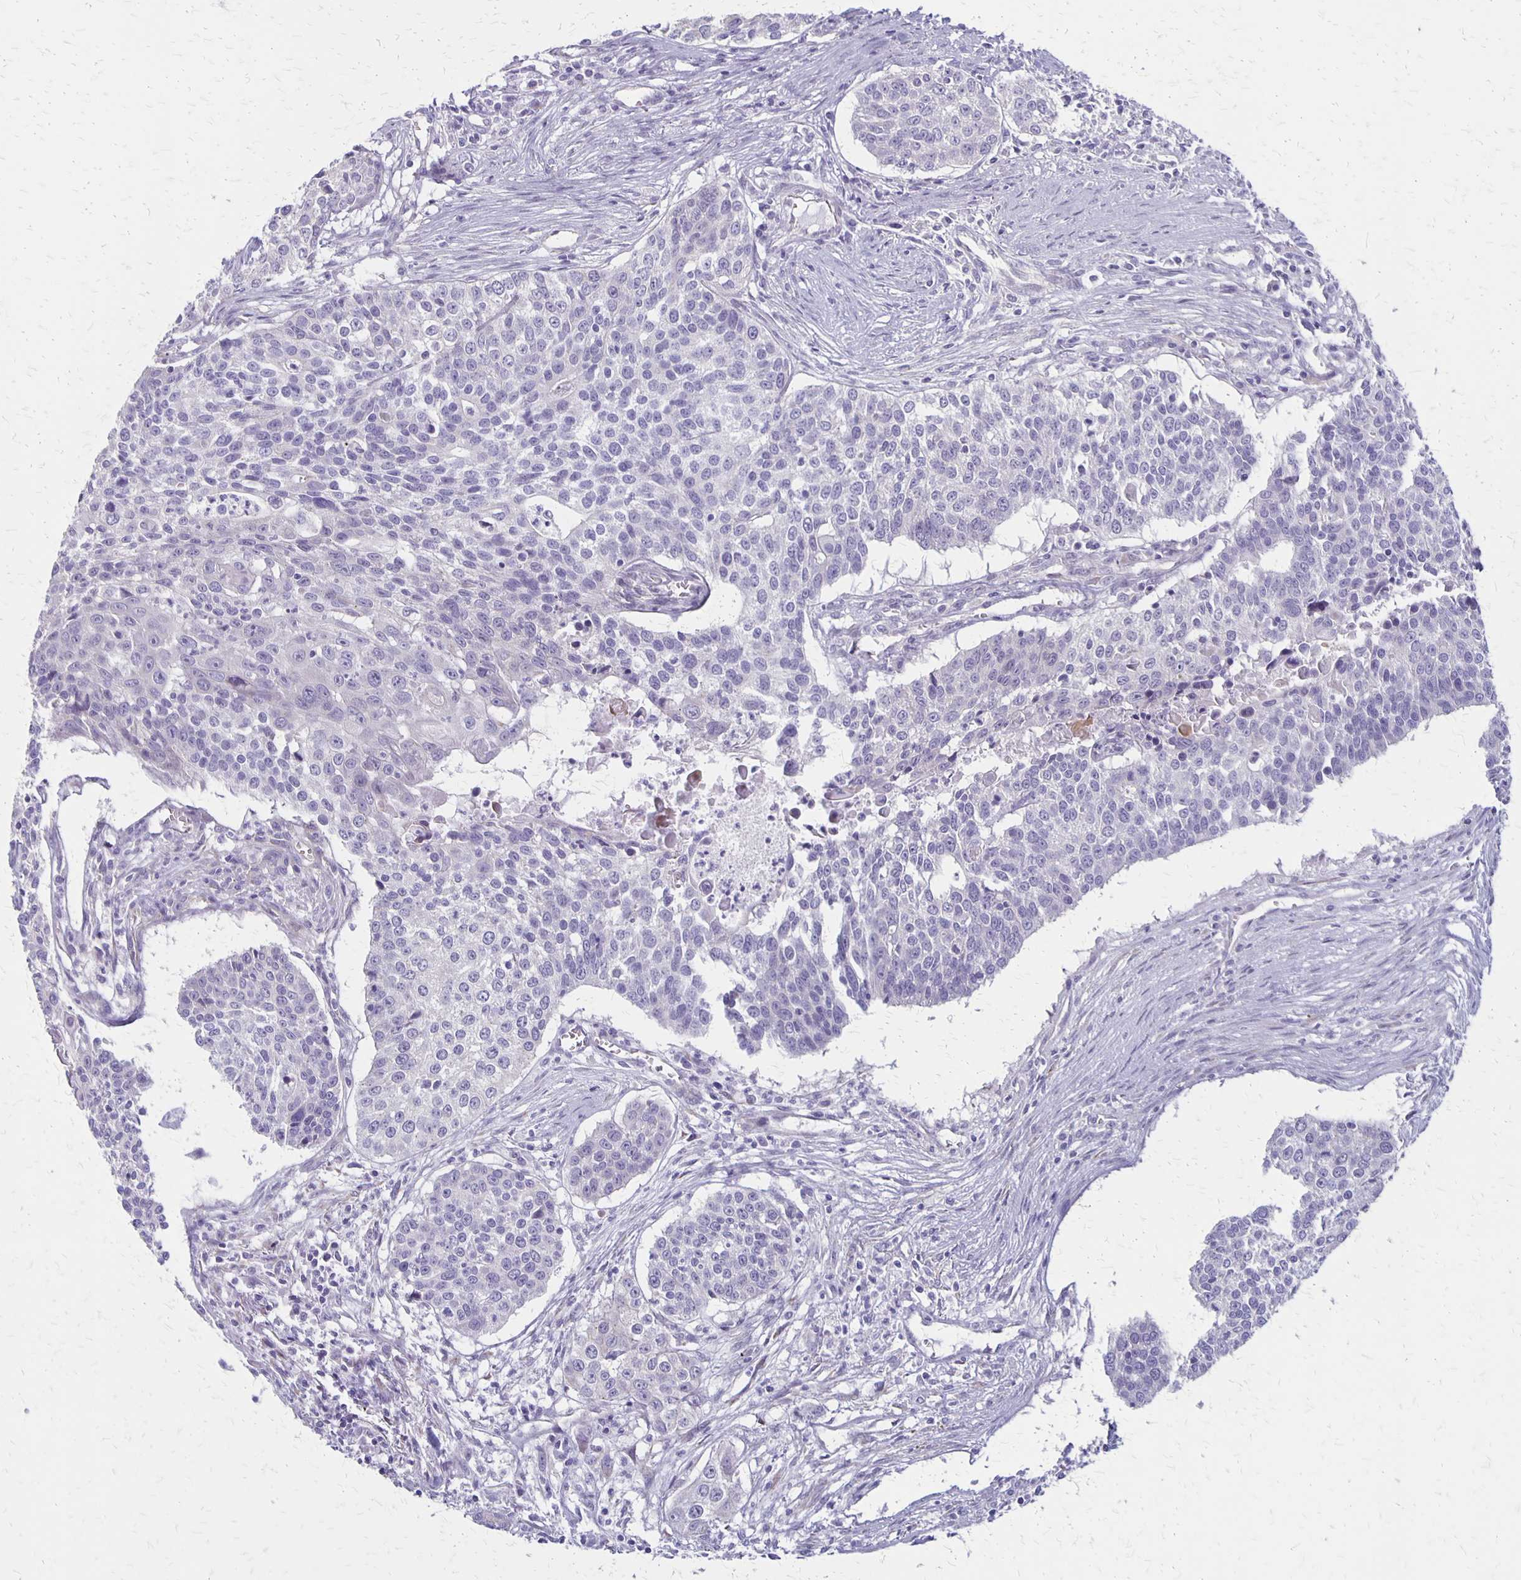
{"staining": {"intensity": "negative", "quantity": "none", "location": "none"}, "tissue": "lung cancer", "cell_type": "Tumor cells", "image_type": "cancer", "snomed": [{"axis": "morphology", "description": "Squamous cell carcinoma, NOS"}, {"axis": "morphology", "description": "Squamous cell carcinoma, metastatic, NOS"}, {"axis": "topography", "description": "Lung"}, {"axis": "topography", "description": "Pleura, NOS"}], "caption": "Metastatic squamous cell carcinoma (lung) stained for a protein using immunohistochemistry exhibits no positivity tumor cells.", "gene": "HOMER1", "patient": {"sex": "male", "age": 72}}